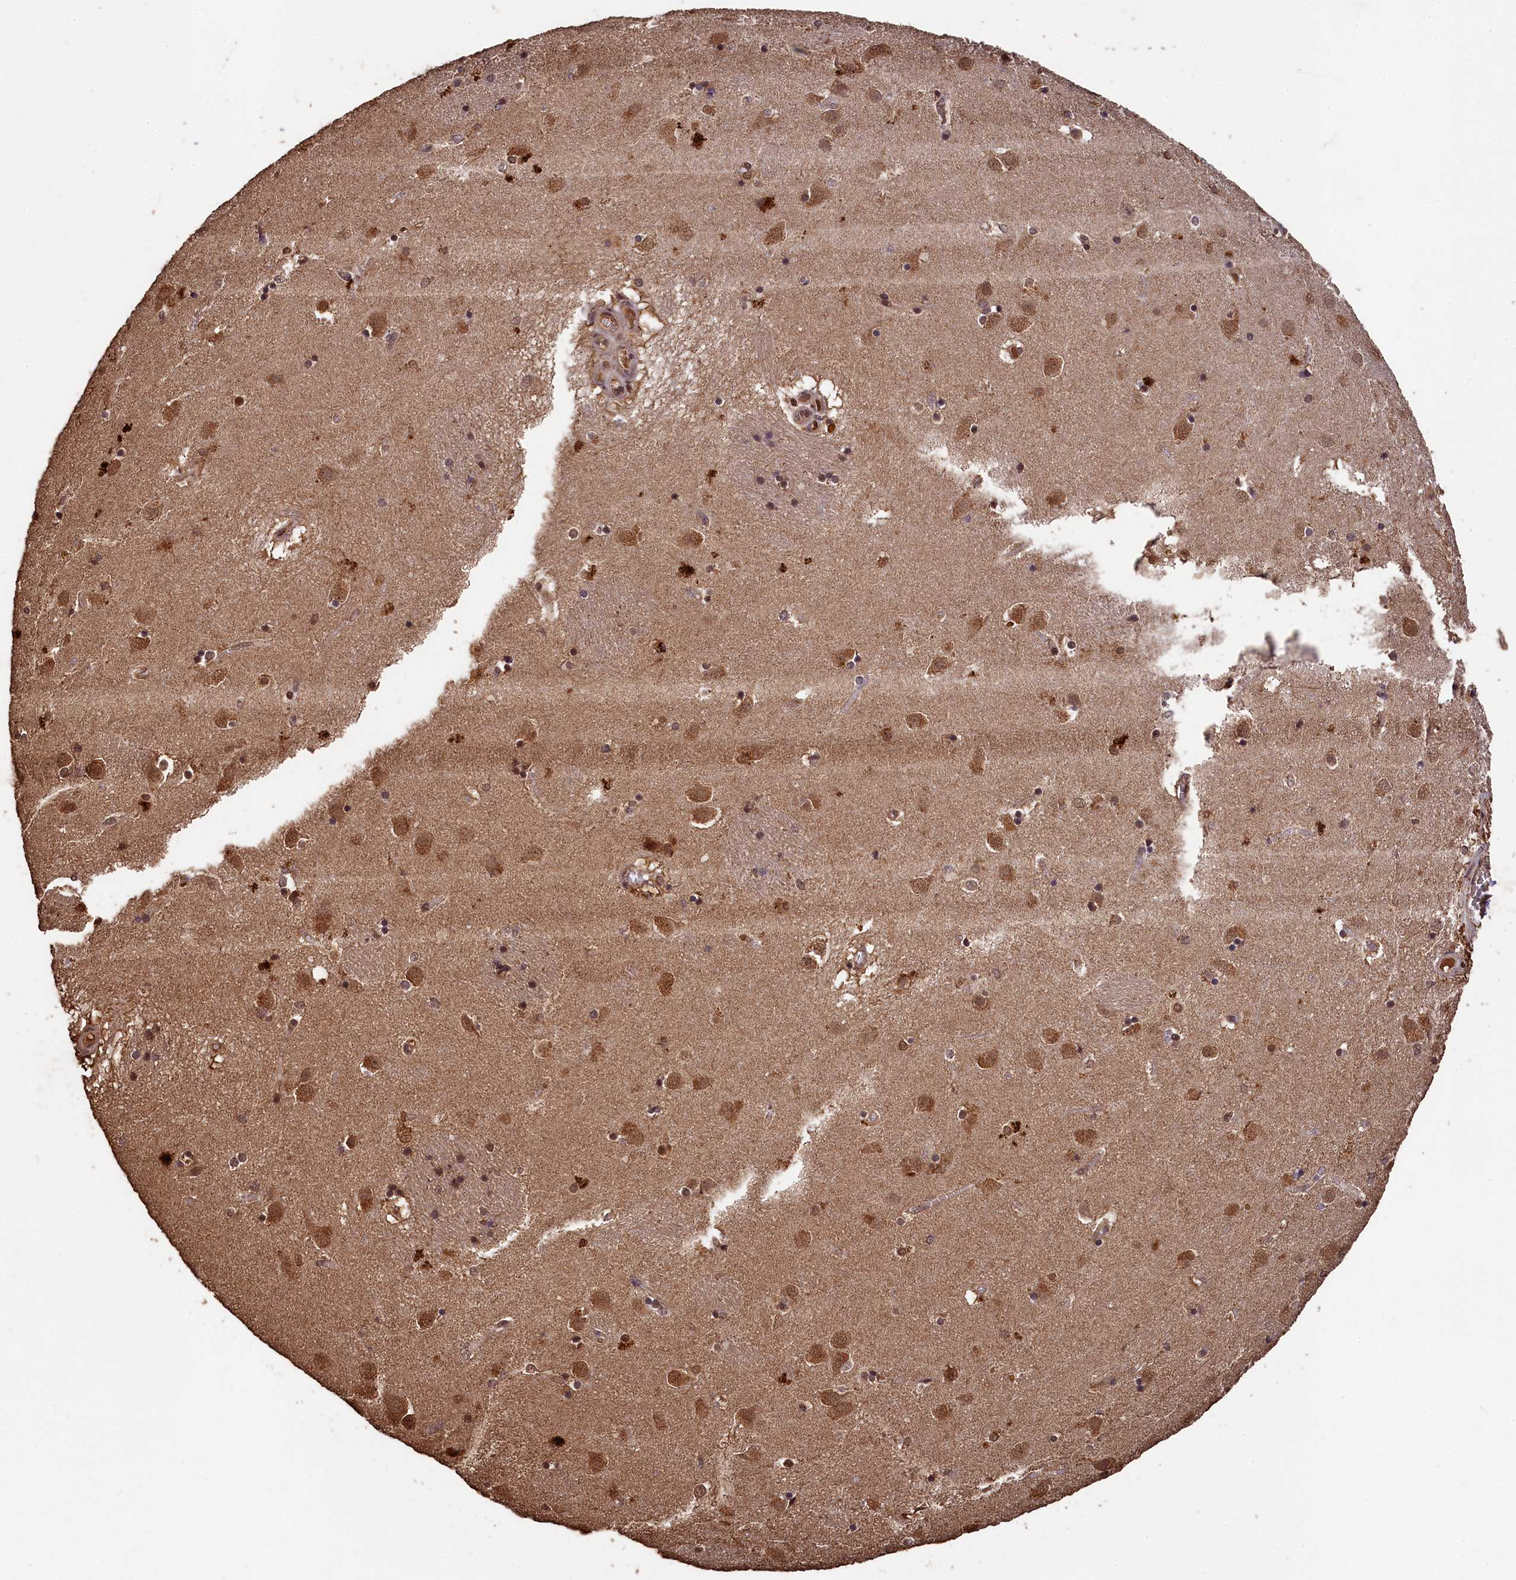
{"staining": {"intensity": "moderate", "quantity": "25%-75%", "location": "cytoplasmic/membranous,nuclear"}, "tissue": "caudate", "cell_type": "Glial cells", "image_type": "normal", "snomed": [{"axis": "morphology", "description": "Normal tissue, NOS"}, {"axis": "topography", "description": "Lateral ventricle wall"}], "caption": "Glial cells exhibit medium levels of moderate cytoplasmic/membranous,nuclear positivity in approximately 25%-75% of cells in unremarkable caudate. (DAB (3,3'-diaminobenzidine) = brown stain, brightfield microscopy at high magnification).", "gene": "CEP57L1", "patient": {"sex": "male", "age": 70}}